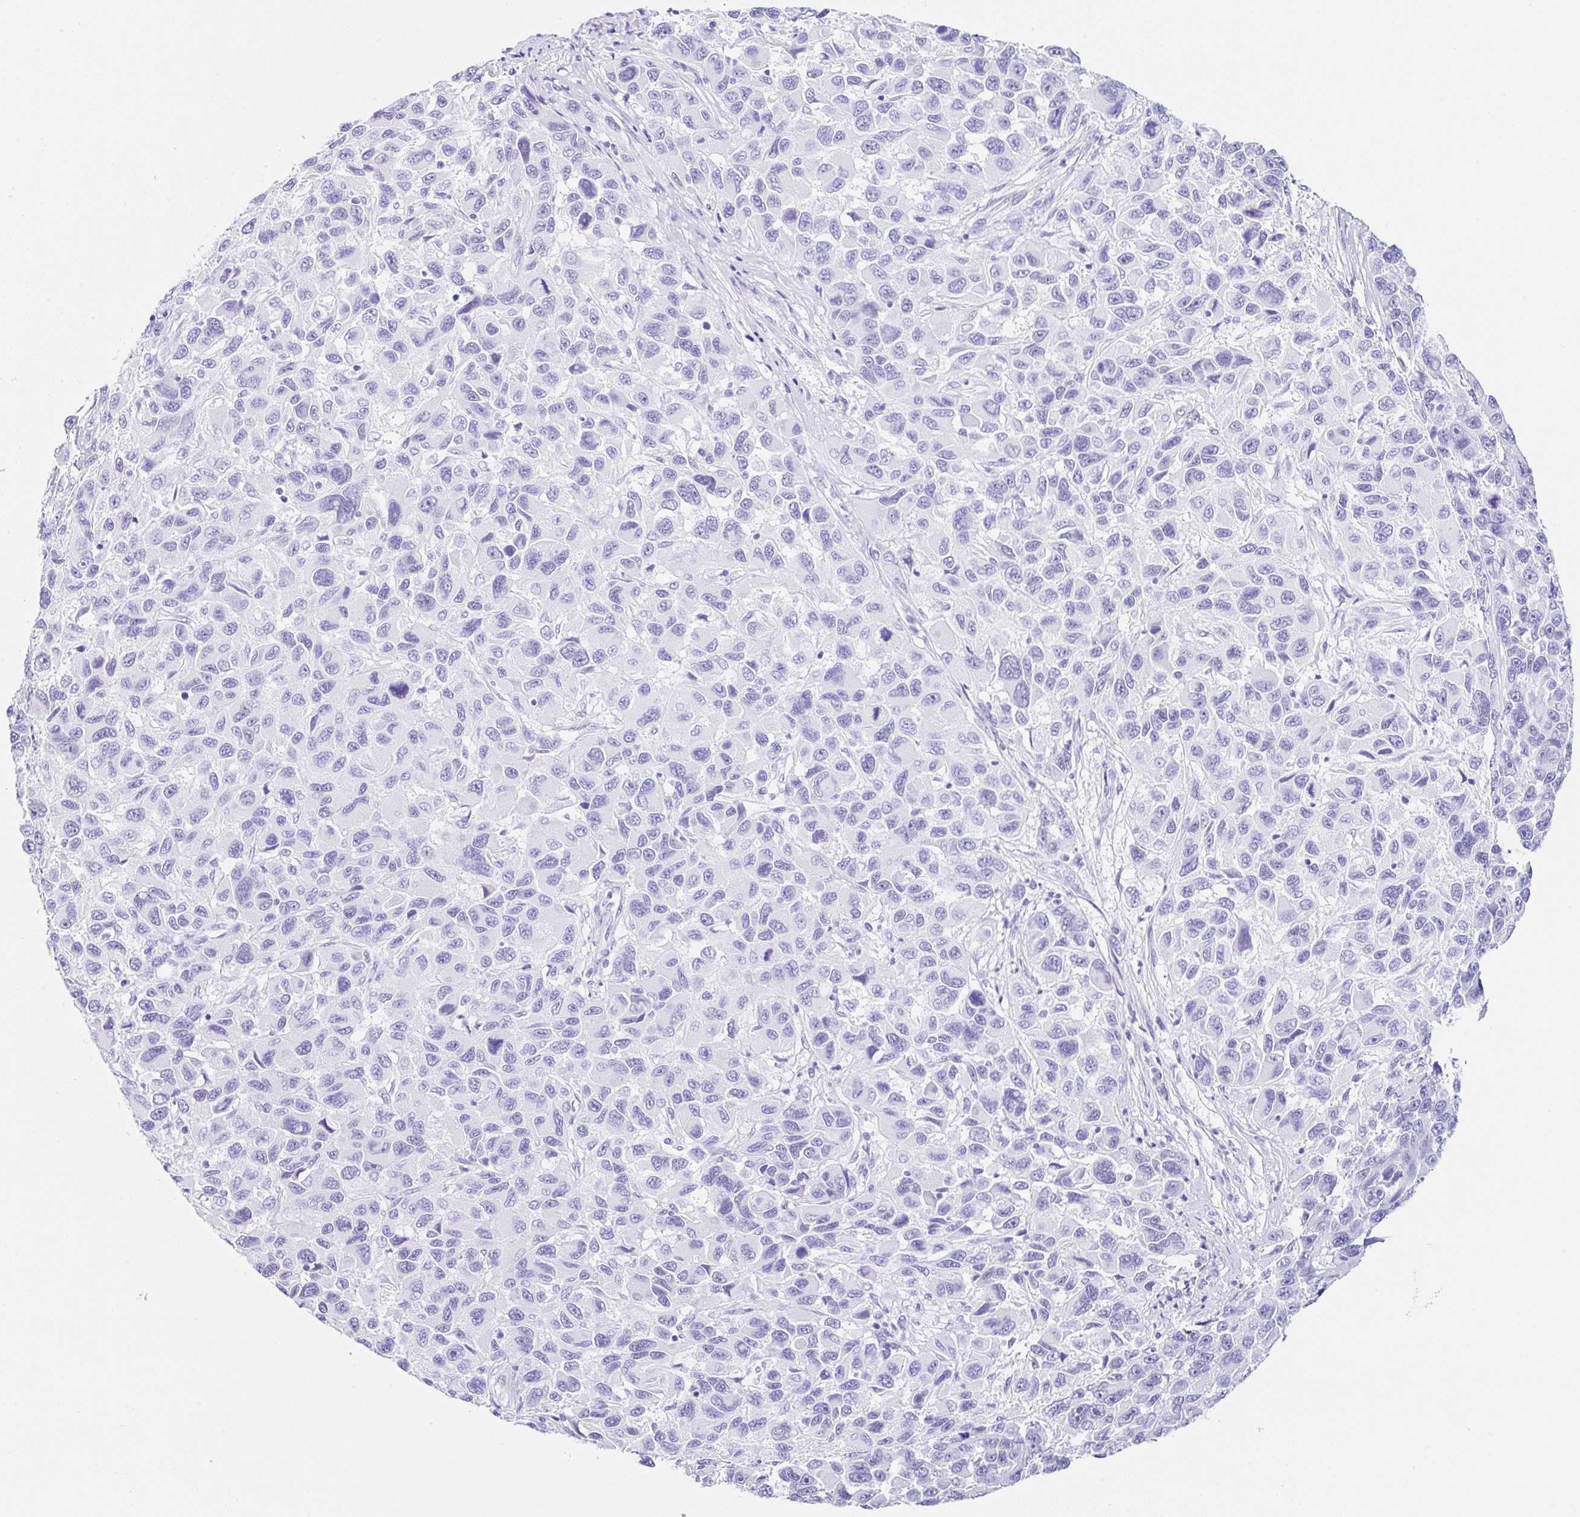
{"staining": {"intensity": "negative", "quantity": "none", "location": "none"}, "tissue": "melanoma", "cell_type": "Tumor cells", "image_type": "cancer", "snomed": [{"axis": "morphology", "description": "Malignant melanoma, NOS"}, {"axis": "topography", "description": "Skin"}], "caption": "Immunohistochemistry histopathology image of malignant melanoma stained for a protein (brown), which reveals no expression in tumor cells.", "gene": "CLDND2", "patient": {"sex": "male", "age": 53}}